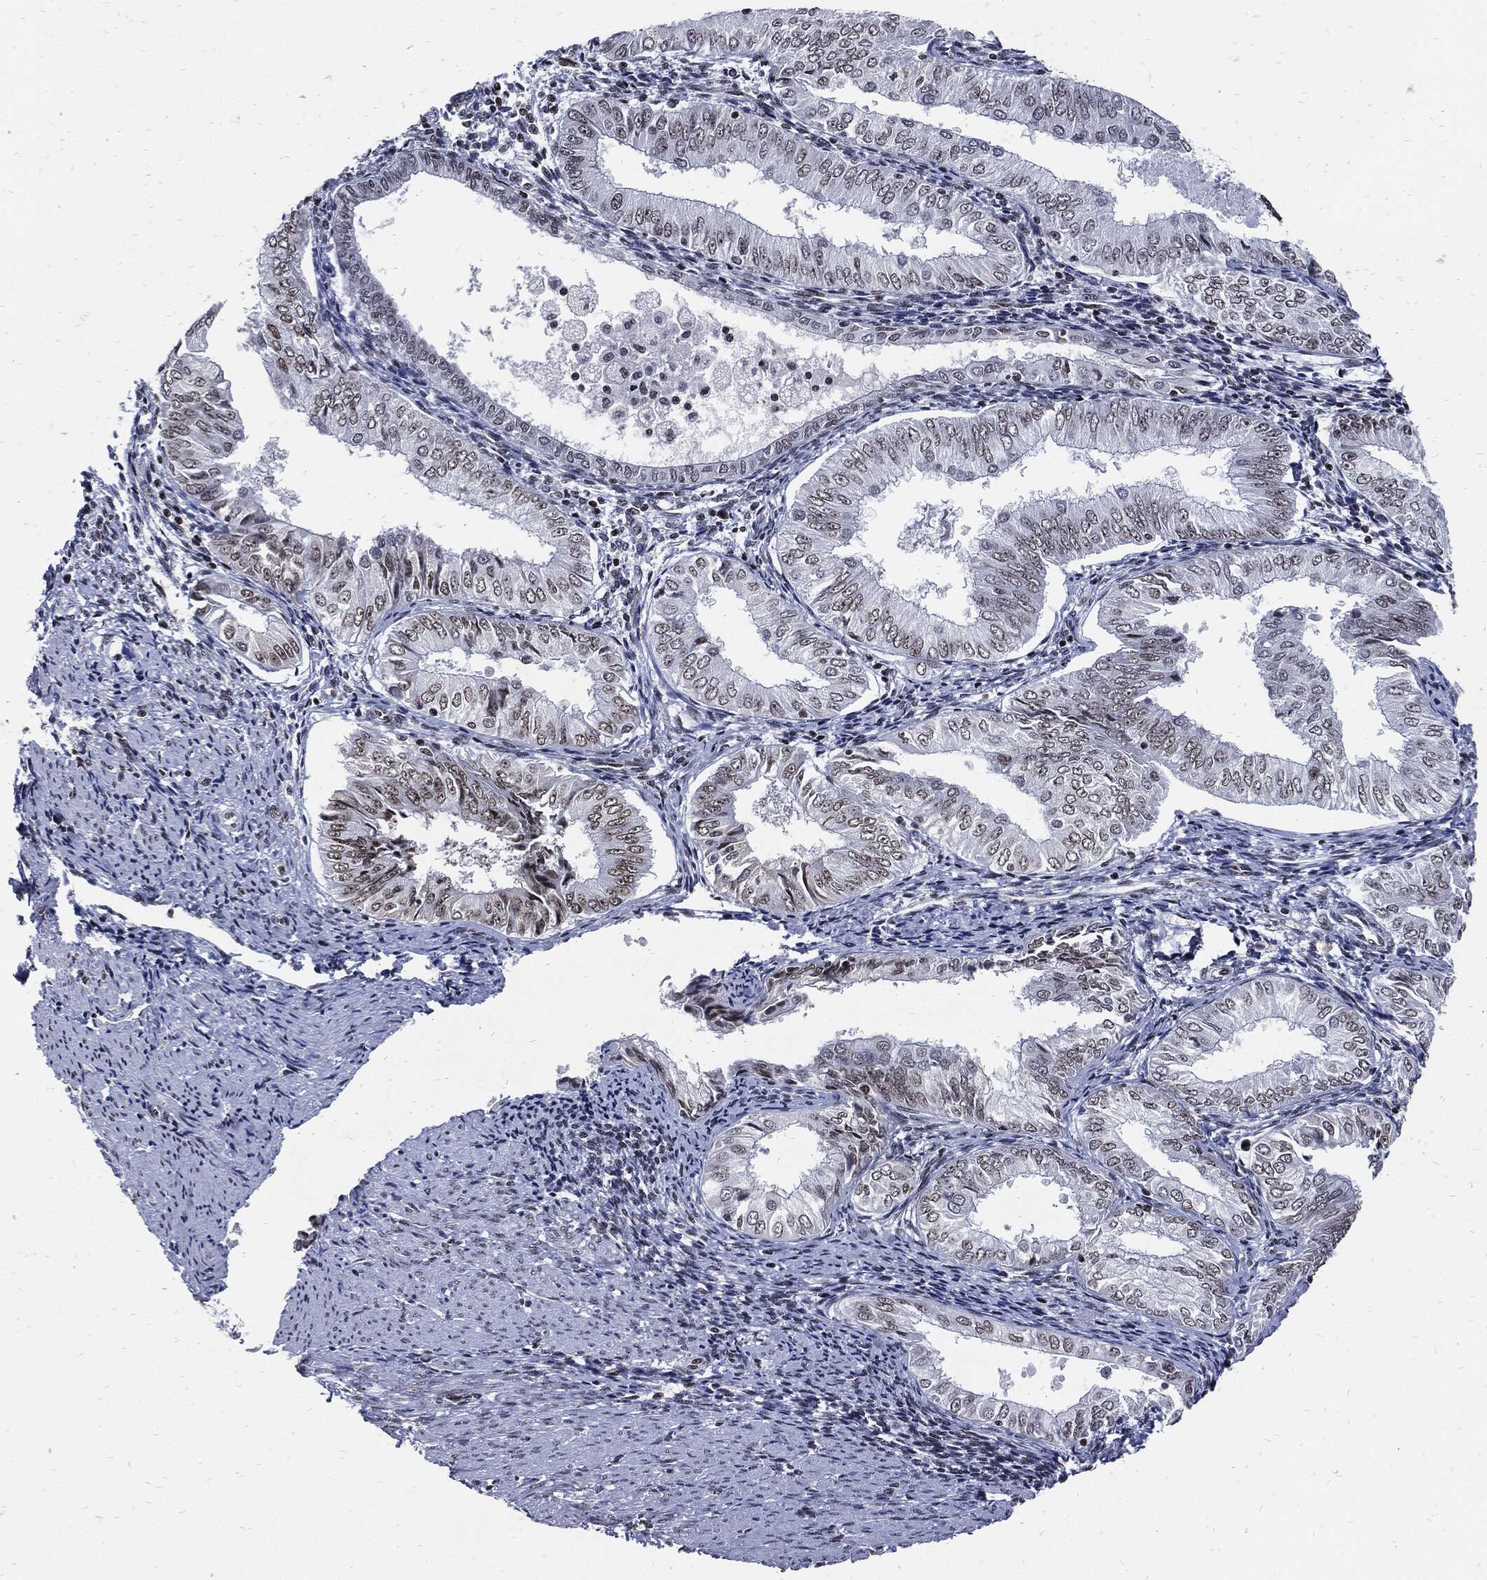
{"staining": {"intensity": "weak", "quantity": "<25%", "location": "nuclear"}, "tissue": "endometrial cancer", "cell_type": "Tumor cells", "image_type": "cancer", "snomed": [{"axis": "morphology", "description": "Adenocarcinoma, NOS"}, {"axis": "topography", "description": "Endometrium"}], "caption": "DAB (3,3'-diaminobenzidine) immunohistochemical staining of human endometrial cancer (adenocarcinoma) shows no significant expression in tumor cells.", "gene": "TERF2", "patient": {"sex": "female", "age": 53}}